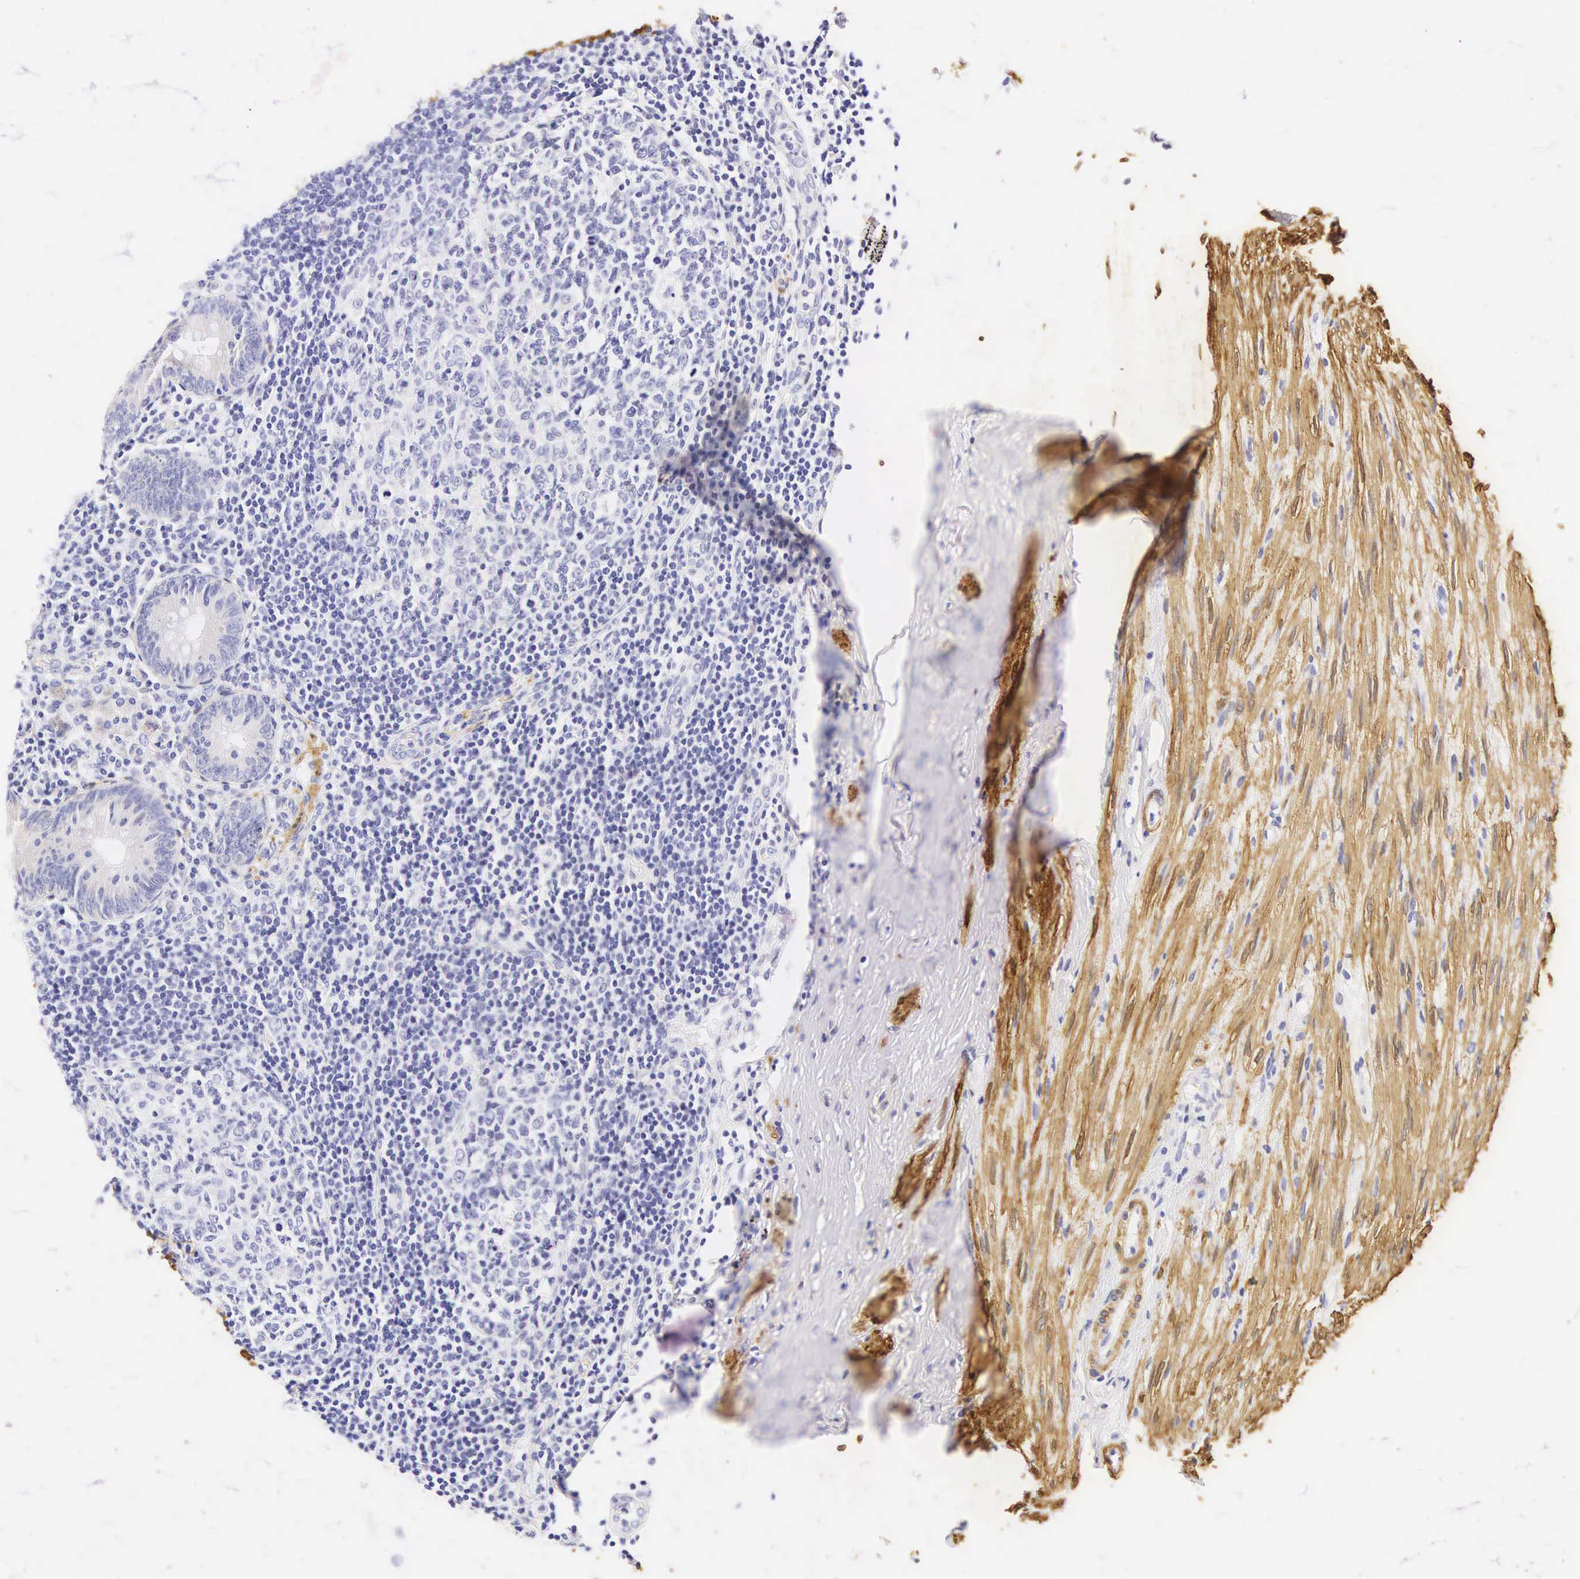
{"staining": {"intensity": "negative", "quantity": "none", "location": "none"}, "tissue": "appendix", "cell_type": "Glandular cells", "image_type": "normal", "snomed": [{"axis": "morphology", "description": "Normal tissue, NOS"}, {"axis": "topography", "description": "Appendix"}], "caption": "IHC of benign human appendix displays no positivity in glandular cells. (Brightfield microscopy of DAB (3,3'-diaminobenzidine) immunohistochemistry at high magnification).", "gene": "CNN1", "patient": {"sex": "female", "age": 34}}